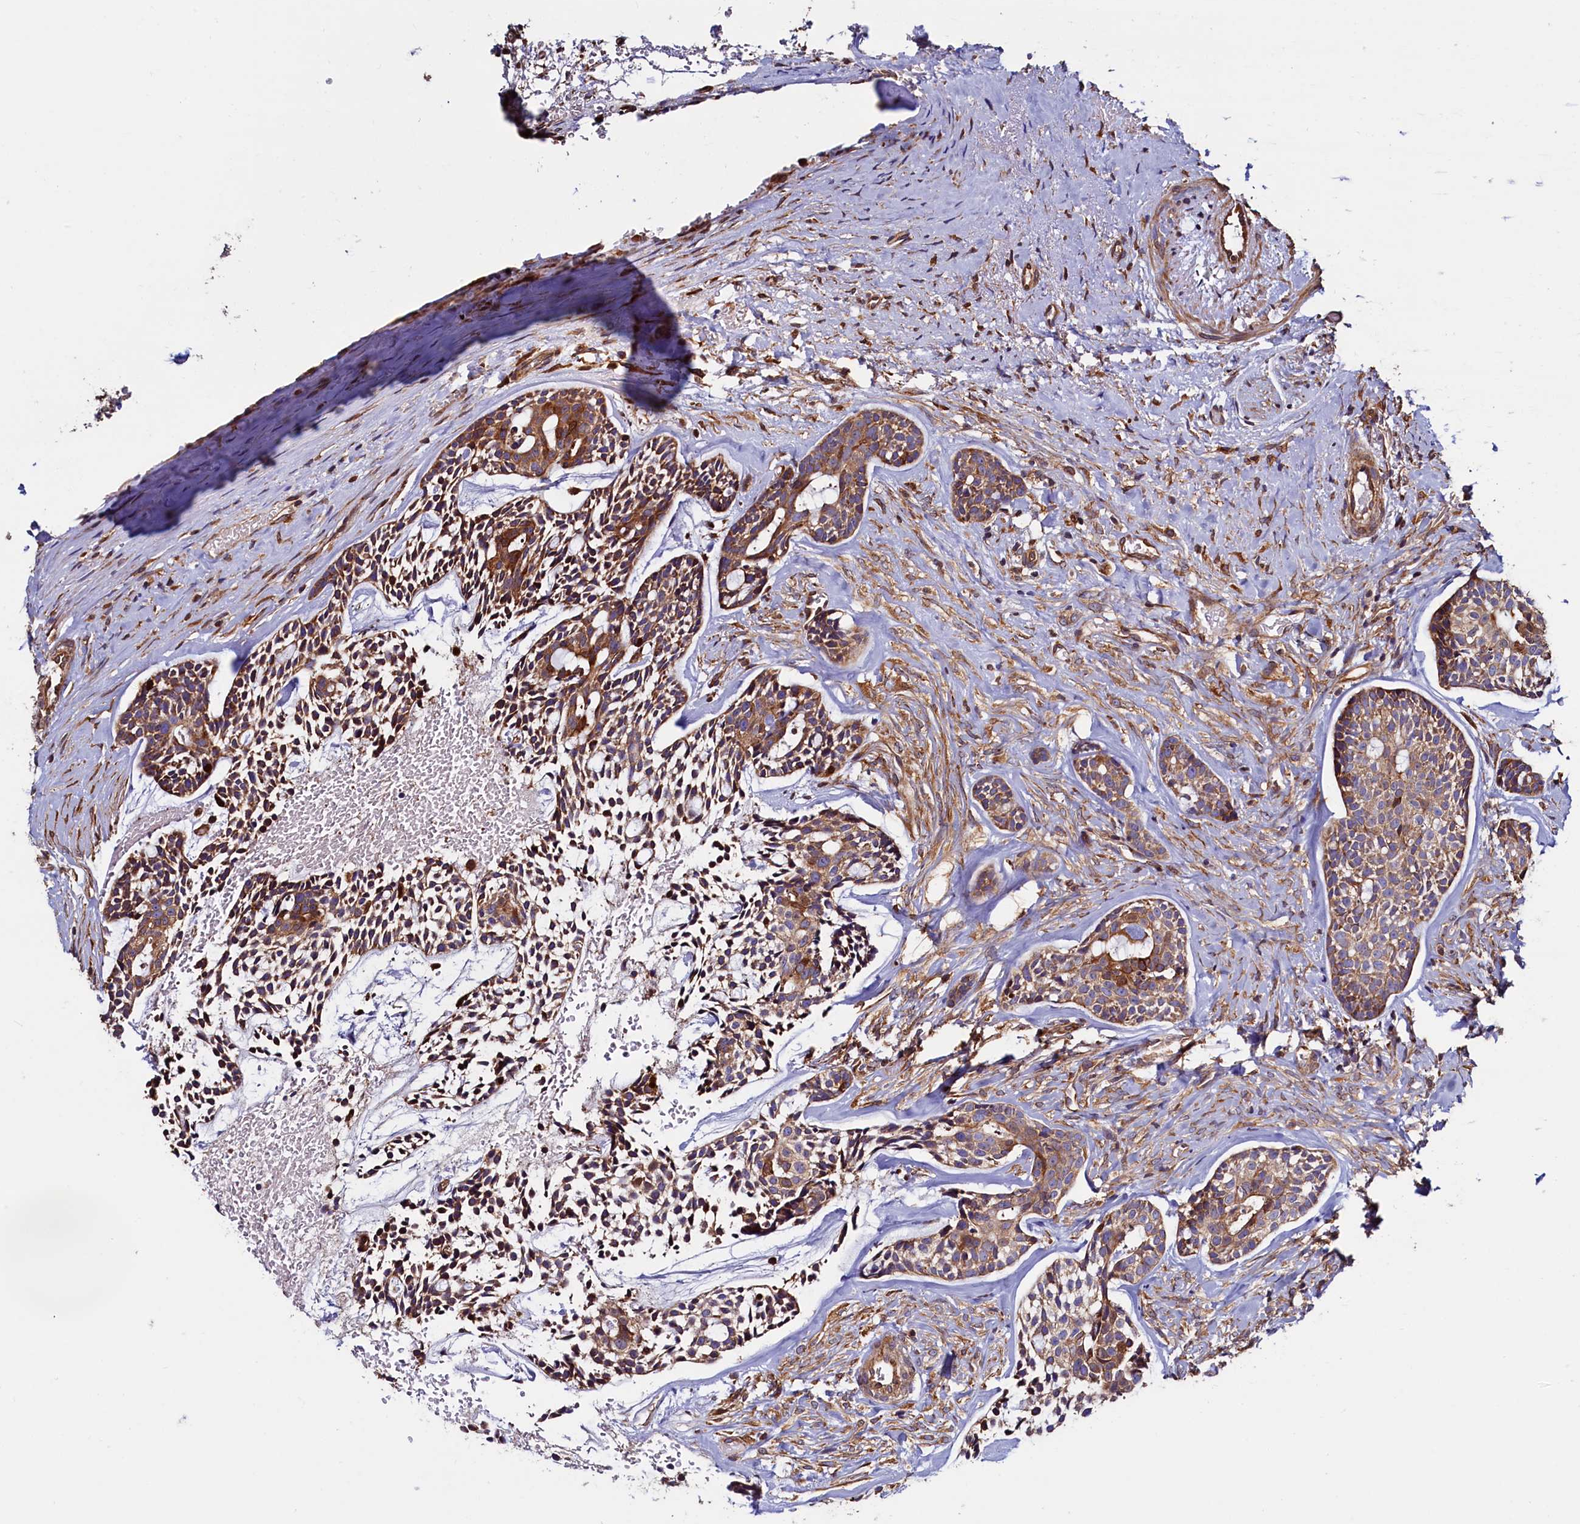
{"staining": {"intensity": "moderate", "quantity": ">75%", "location": "cytoplasmic/membranous"}, "tissue": "head and neck cancer", "cell_type": "Tumor cells", "image_type": "cancer", "snomed": [{"axis": "morphology", "description": "Adenocarcinoma, NOS"}, {"axis": "topography", "description": "Subcutis"}, {"axis": "topography", "description": "Head-Neck"}], "caption": "Head and neck cancer tissue exhibits moderate cytoplasmic/membranous expression in about >75% of tumor cells", "gene": "ATXN2L", "patient": {"sex": "female", "age": 73}}